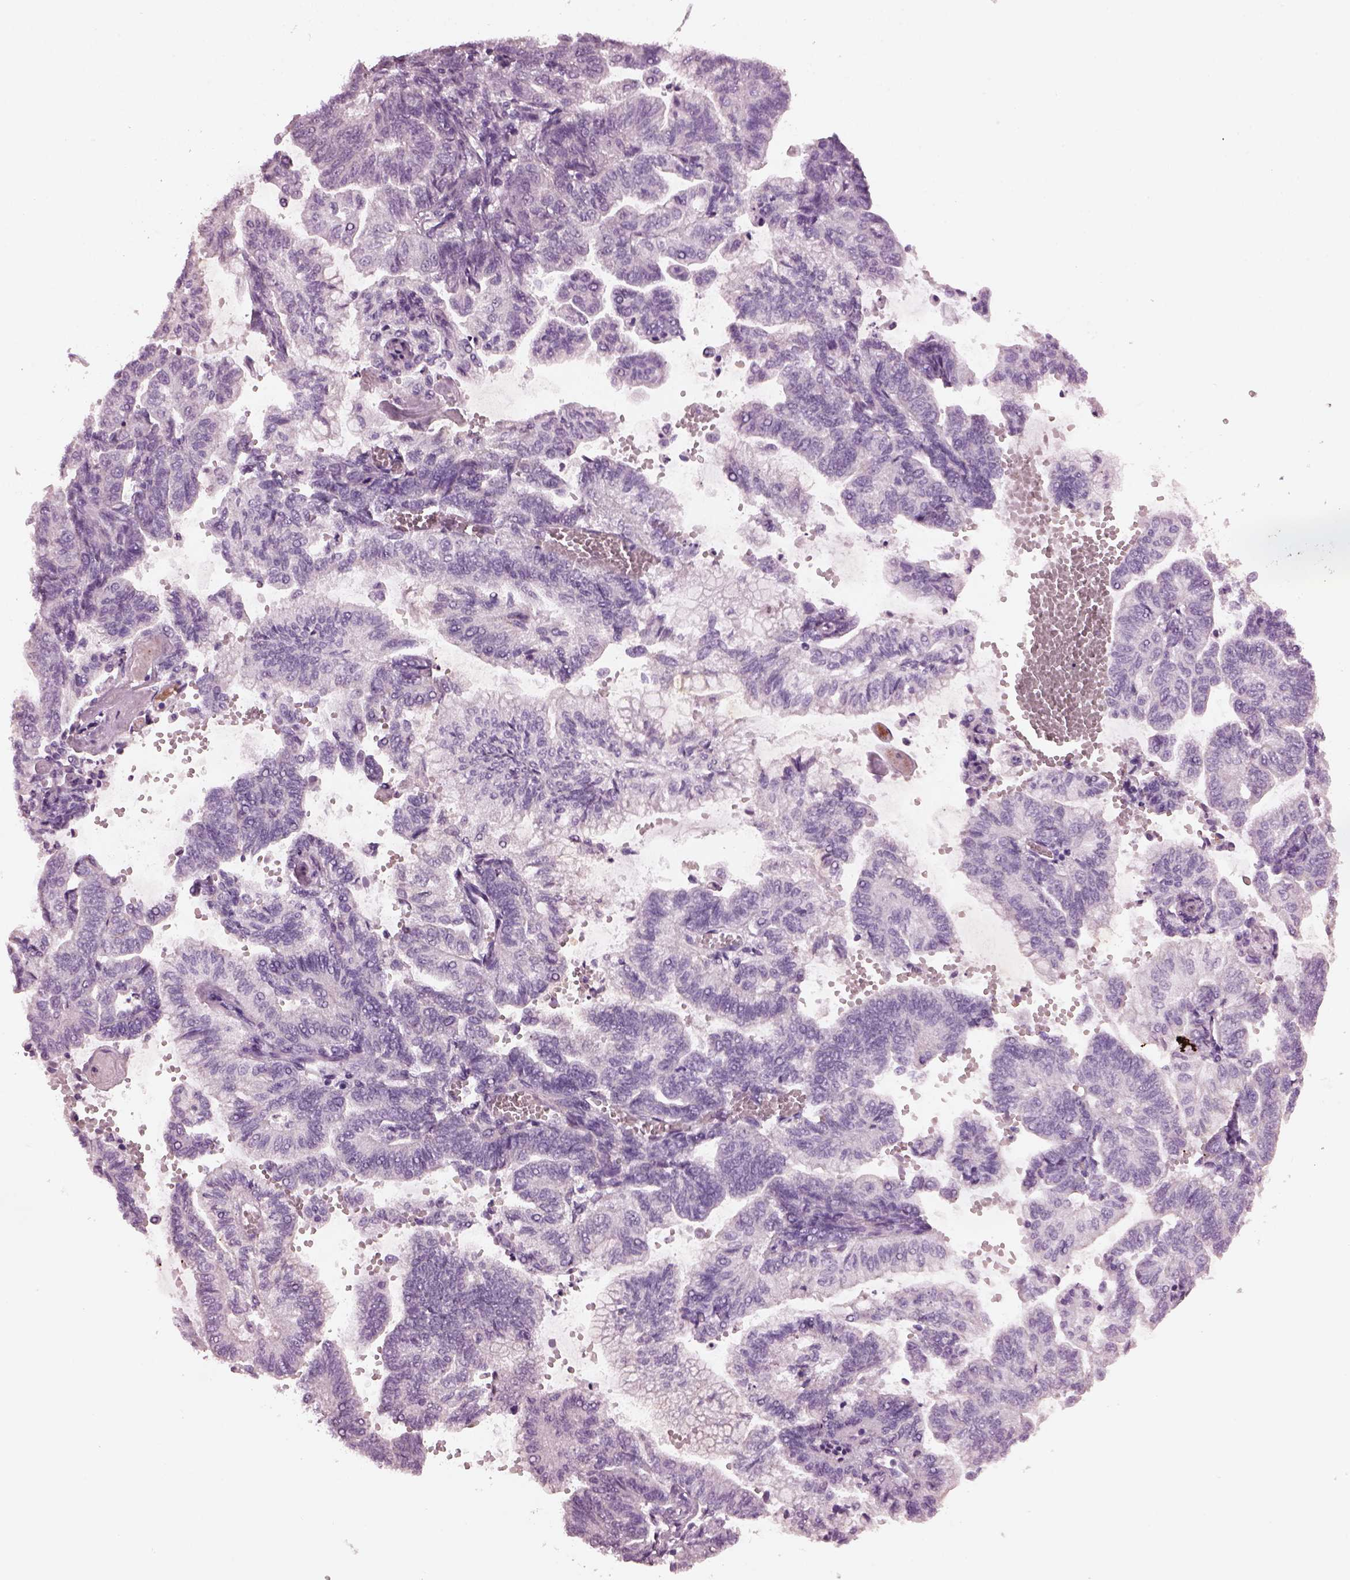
{"staining": {"intensity": "negative", "quantity": "none", "location": "none"}, "tissue": "stomach cancer", "cell_type": "Tumor cells", "image_type": "cancer", "snomed": [{"axis": "morphology", "description": "Adenocarcinoma, NOS"}, {"axis": "topography", "description": "Stomach"}], "caption": "Tumor cells are negative for brown protein staining in stomach adenocarcinoma.", "gene": "SHTN1", "patient": {"sex": "male", "age": 83}}